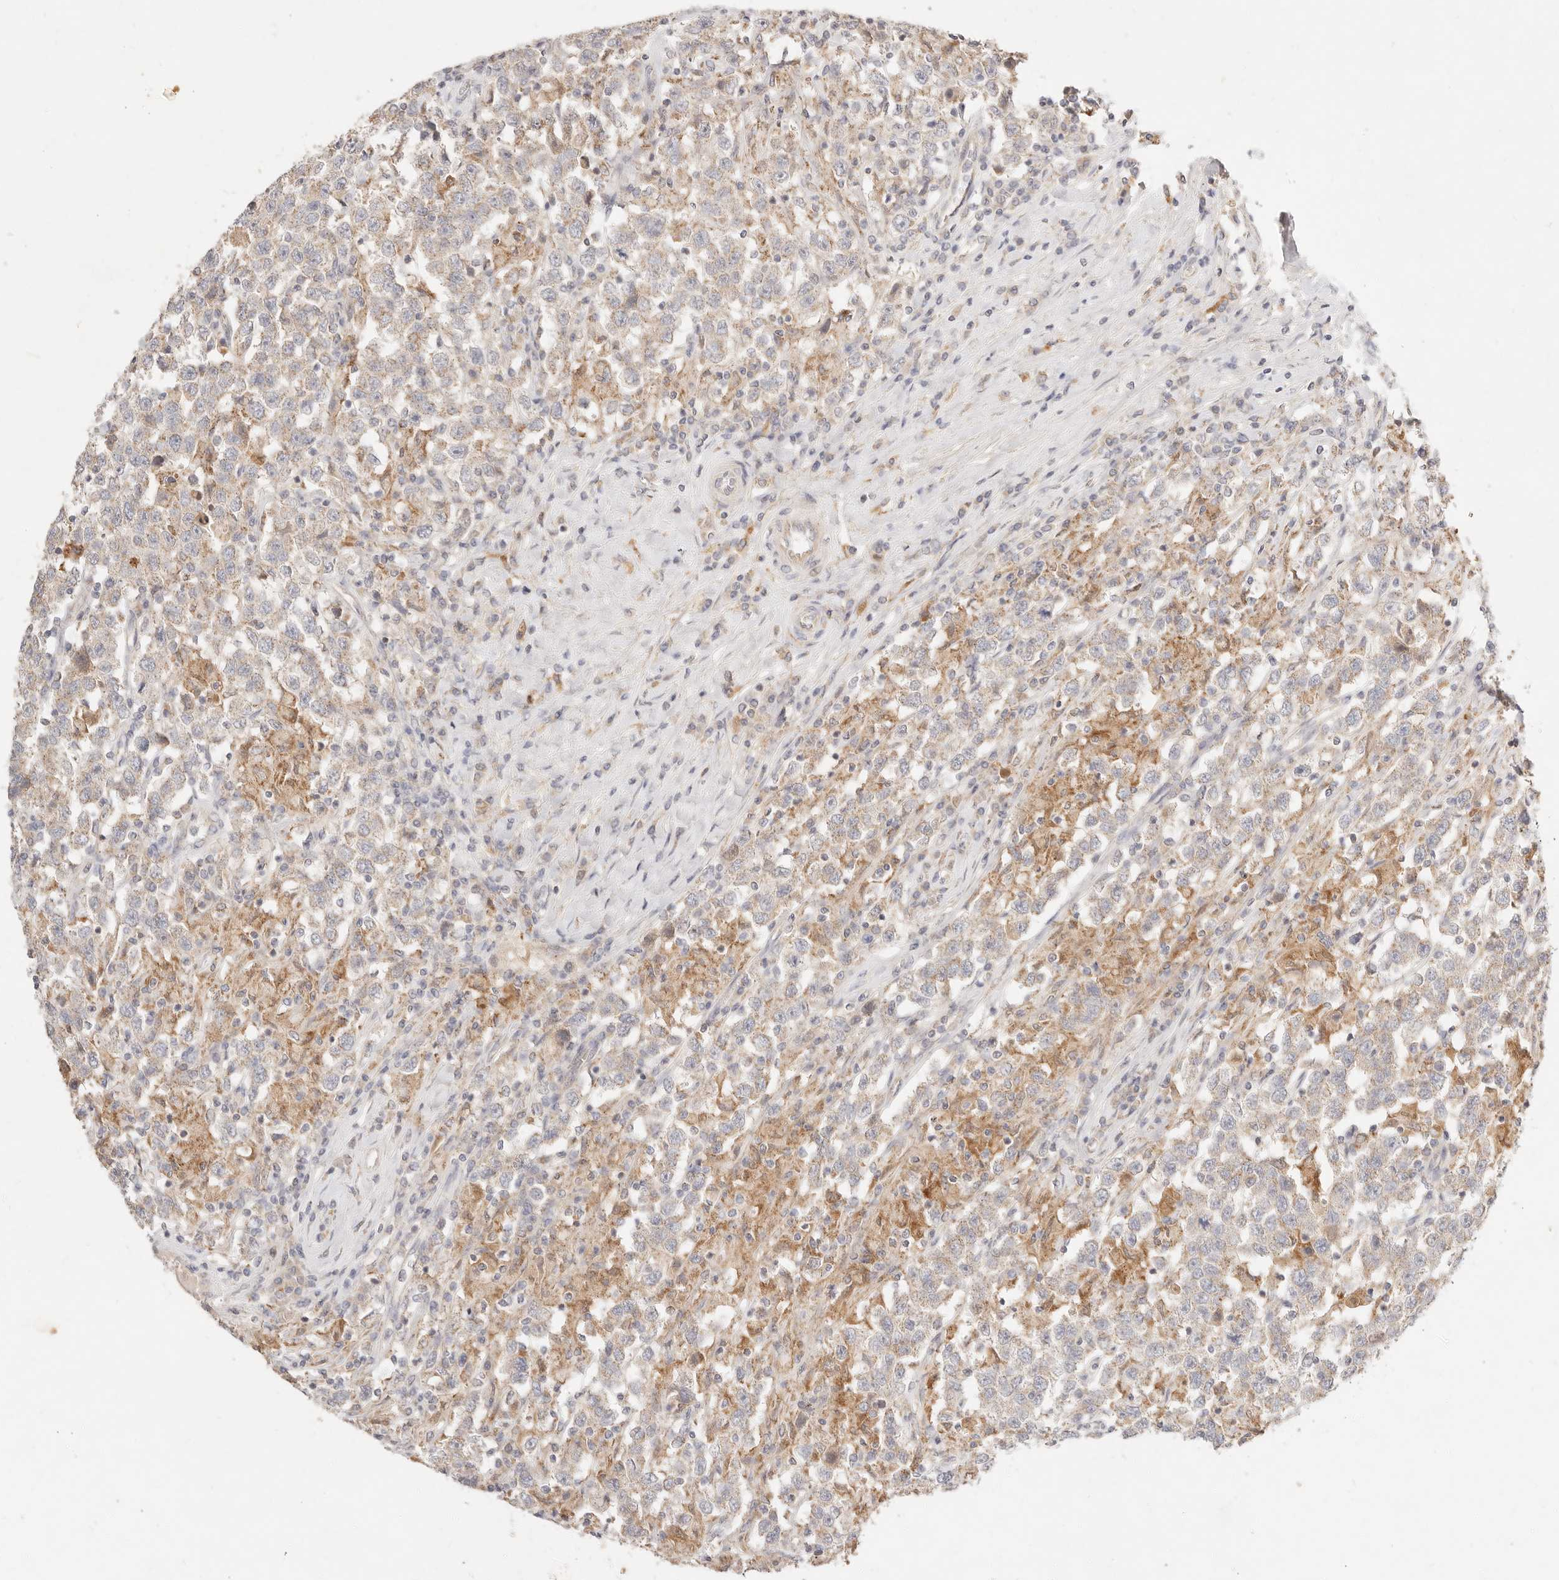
{"staining": {"intensity": "weak", "quantity": "<25%", "location": "cytoplasmic/membranous"}, "tissue": "testis cancer", "cell_type": "Tumor cells", "image_type": "cancer", "snomed": [{"axis": "morphology", "description": "Seminoma, NOS"}, {"axis": "topography", "description": "Testis"}], "caption": "This is an IHC photomicrograph of human seminoma (testis). There is no staining in tumor cells.", "gene": "ACOX1", "patient": {"sex": "male", "age": 41}}